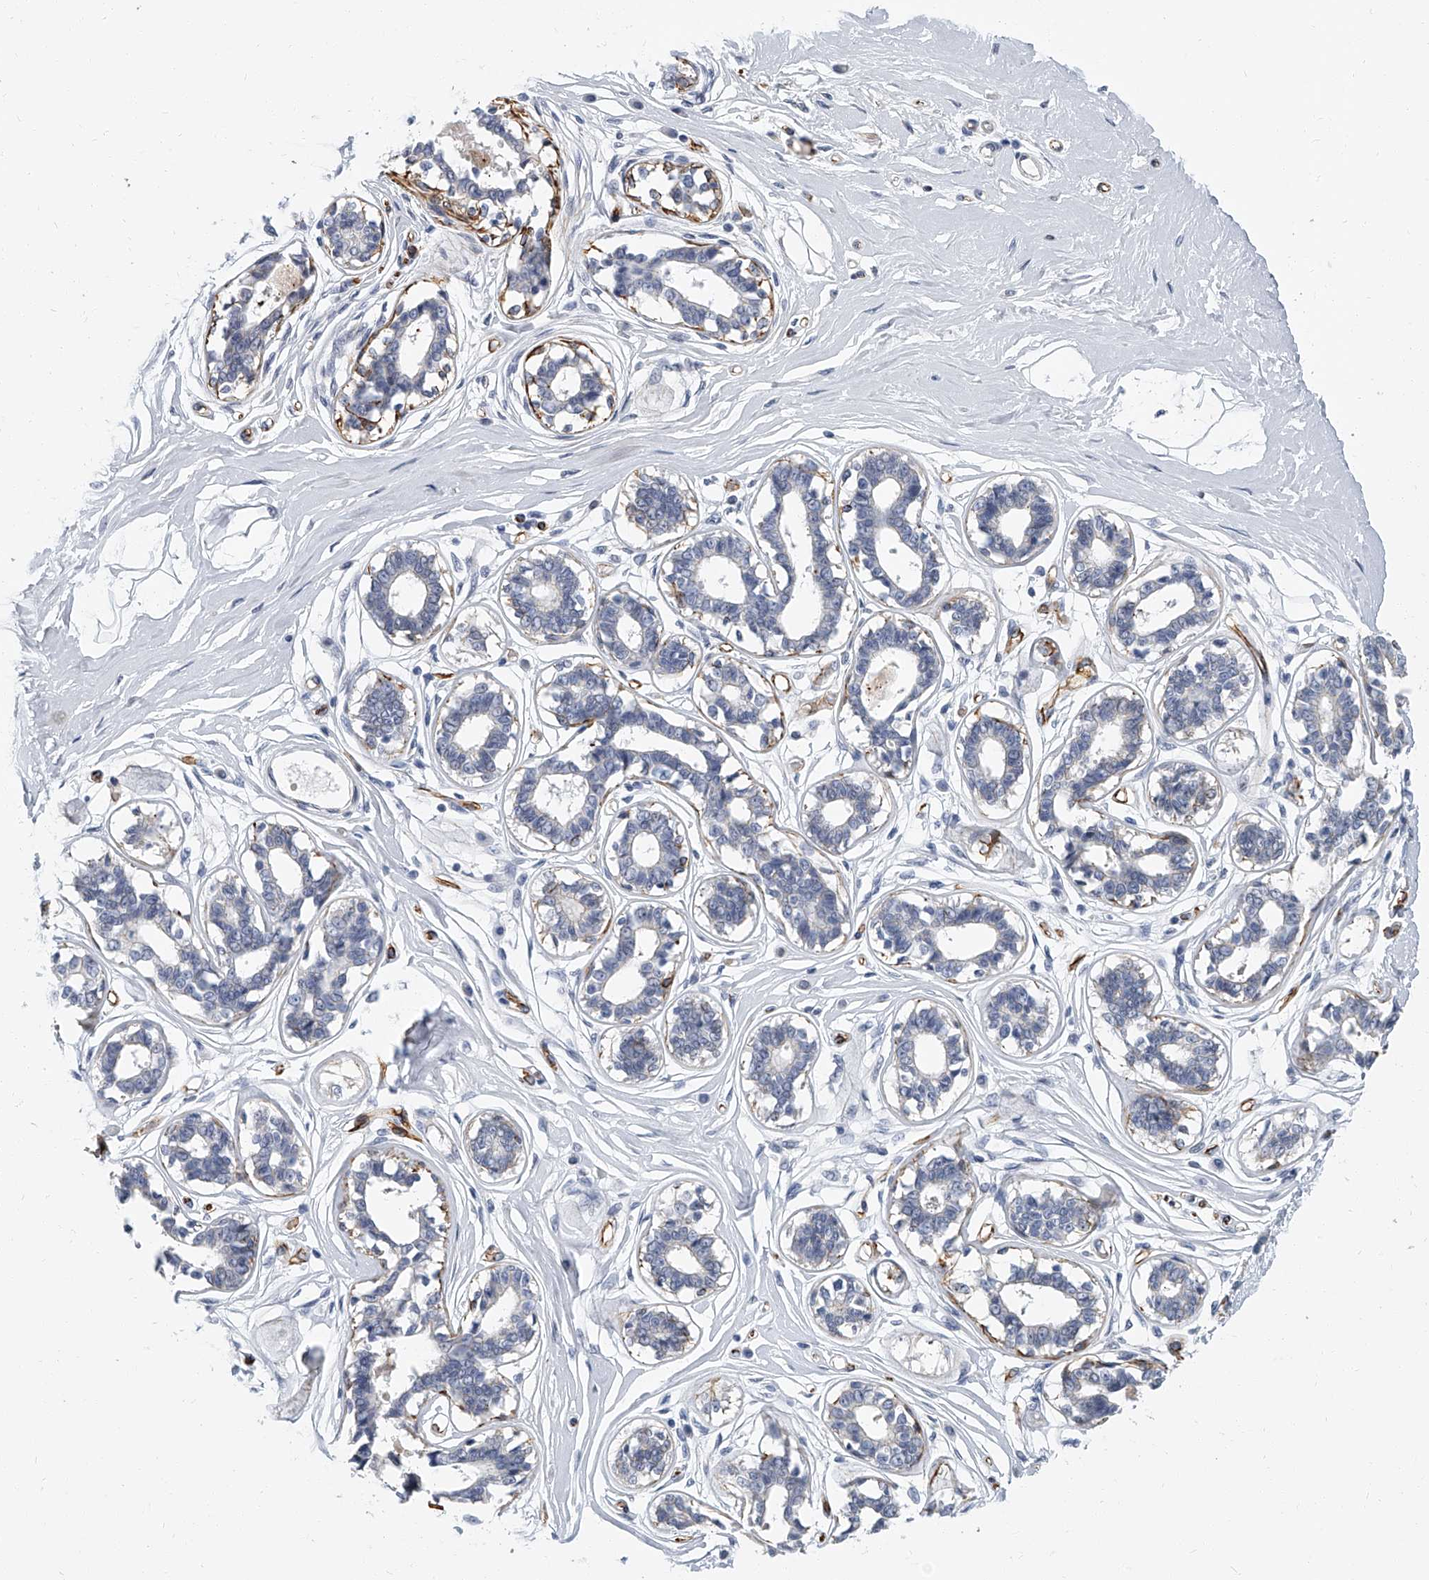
{"staining": {"intensity": "negative", "quantity": "none", "location": "none"}, "tissue": "breast", "cell_type": "Adipocytes", "image_type": "normal", "snomed": [{"axis": "morphology", "description": "Normal tissue, NOS"}, {"axis": "topography", "description": "Breast"}], "caption": "The photomicrograph demonstrates no significant staining in adipocytes of breast. (Stains: DAB immunohistochemistry with hematoxylin counter stain, Microscopy: brightfield microscopy at high magnification).", "gene": "KIRREL1", "patient": {"sex": "female", "age": 45}}